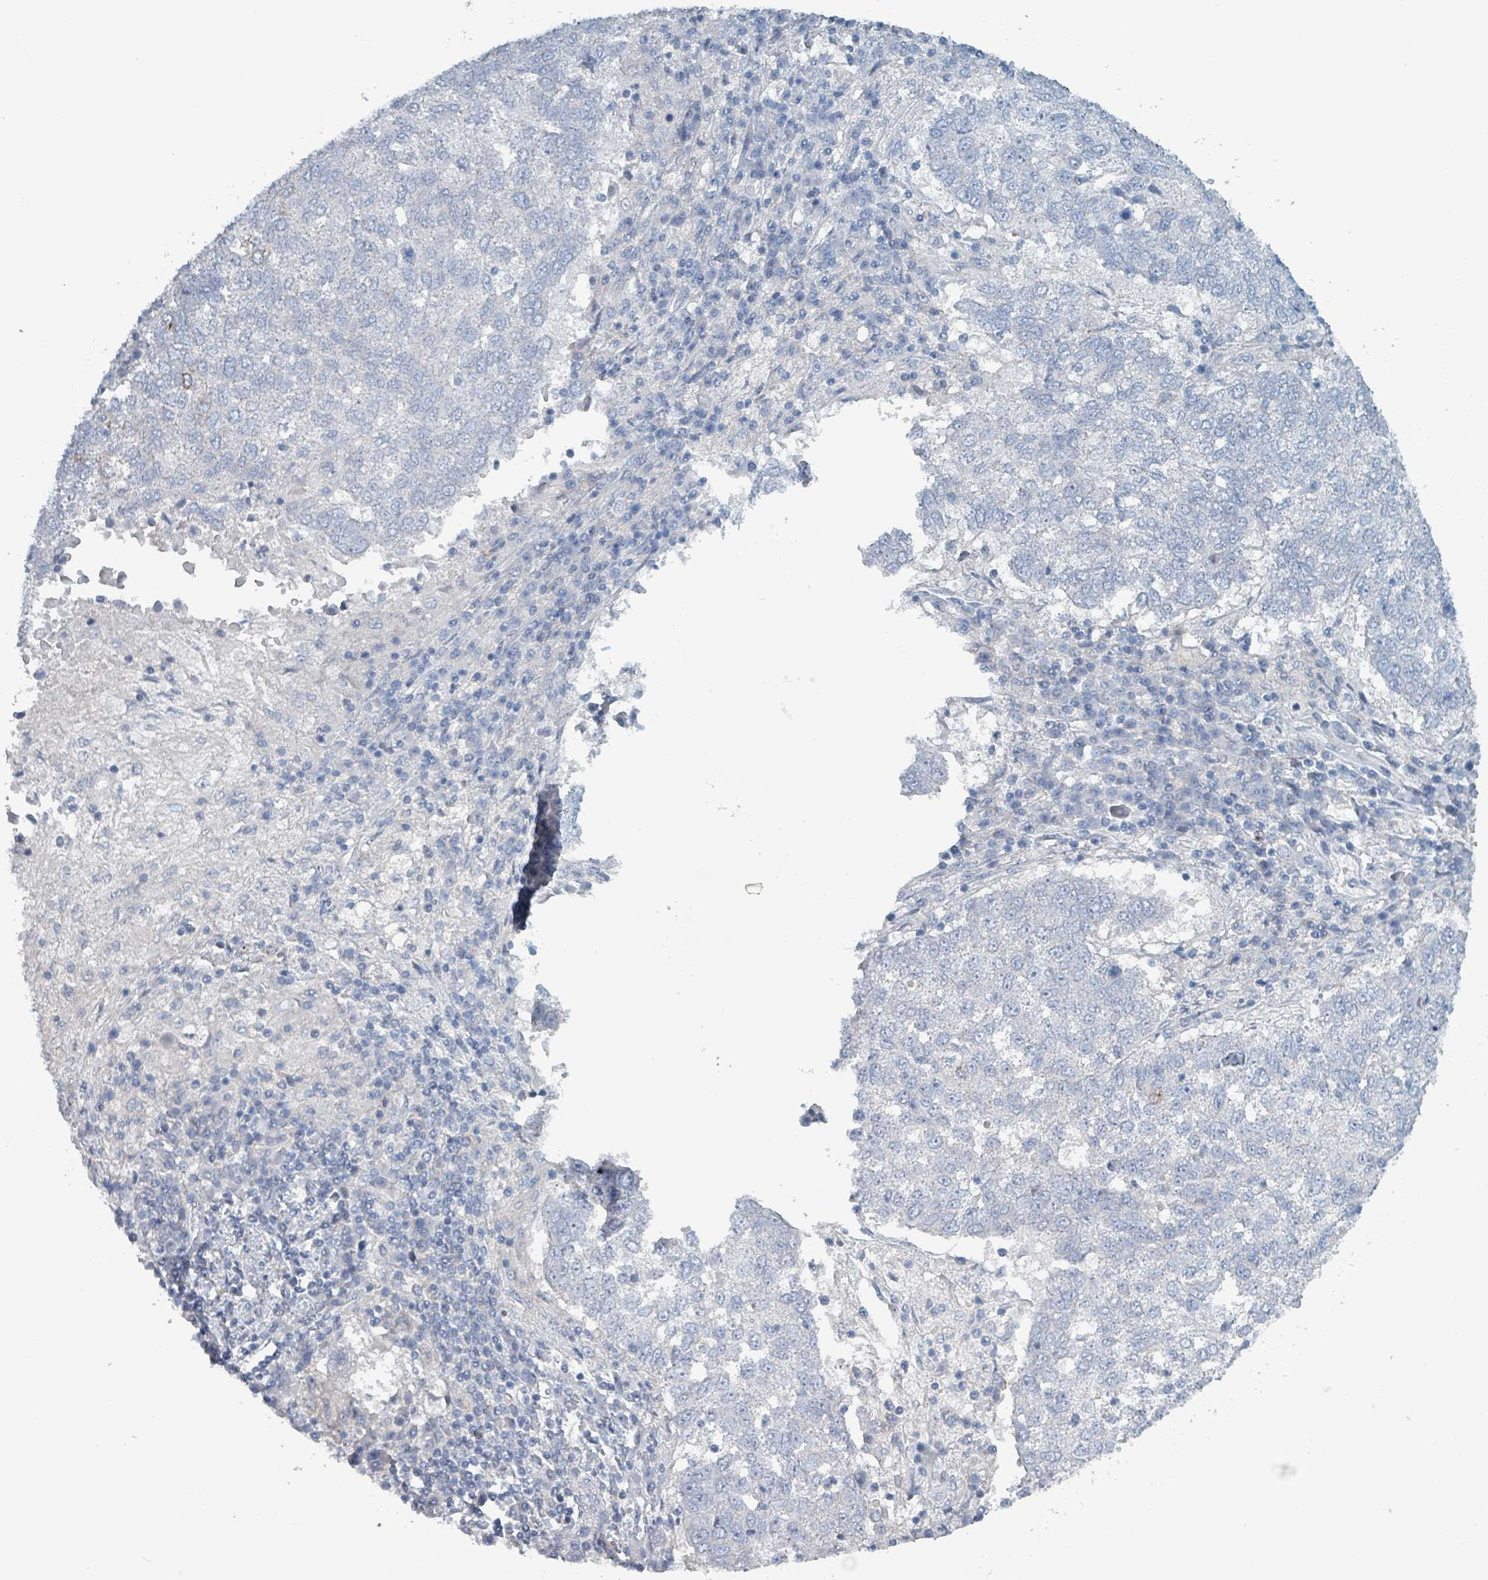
{"staining": {"intensity": "negative", "quantity": "none", "location": "none"}, "tissue": "lung cancer", "cell_type": "Tumor cells", "image_type": "cancer", "snomed": [{"axis": "morphology", "description": "Squamous cell carcinoma, NOS"}, {"axis": "topography", "description": "Lung"}], "caption": "Immunohistochemistry (IHC) photomicrograph of neoplastic tissue: human squamous cell carcinoma (lung) stained with DAB (3,3'-diaminobenzidine) shows no significant protein expression in tumor cells.", "gene": "TAAR5", "patient": {"sex": "male", "age": 73}}